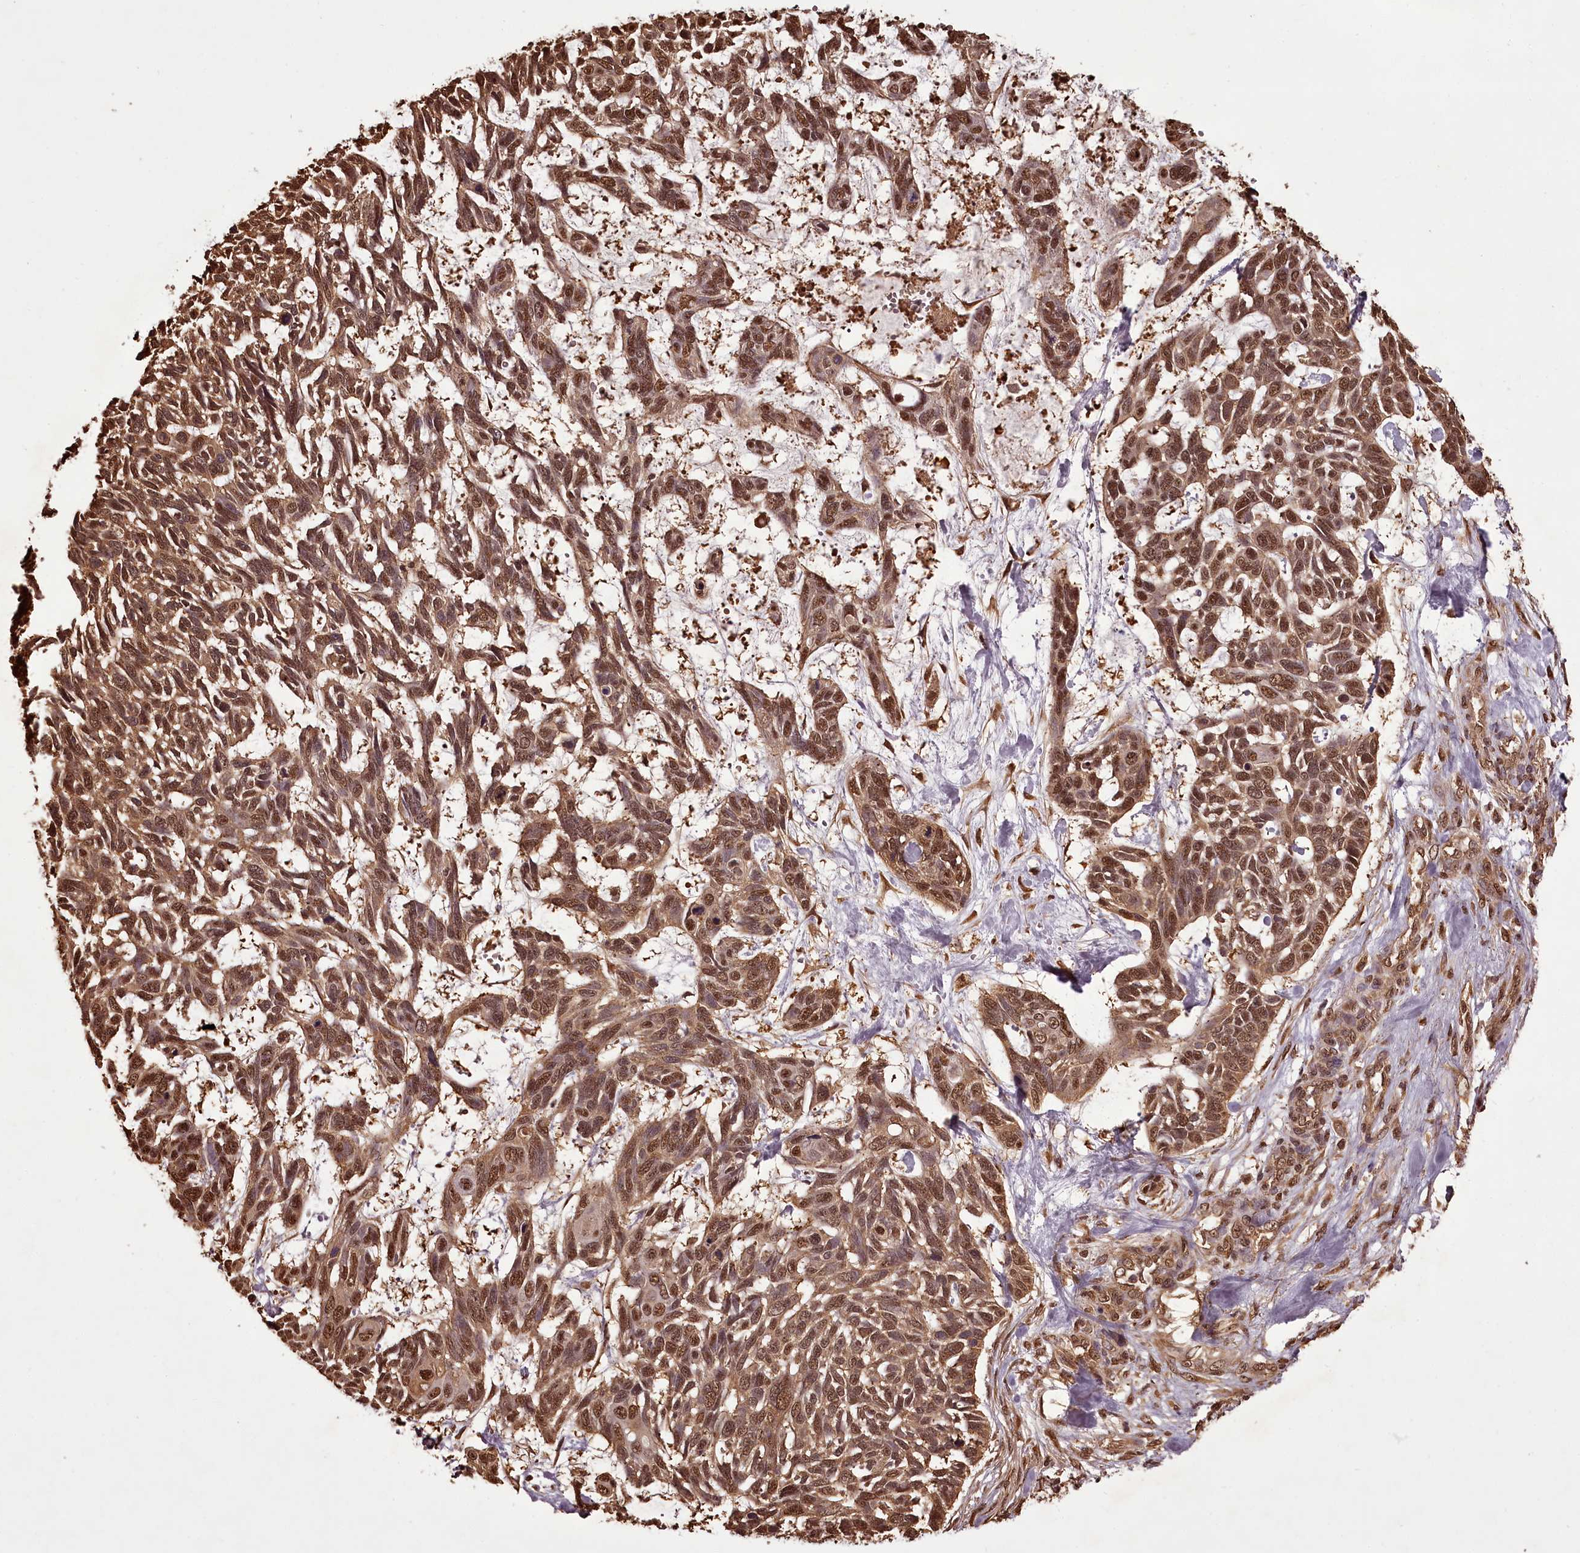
{"staining": {"intensity": "moderate", "quantity": ">75%", "location": "cytoplasmic/membranous,nuclear"}, "tissue": "skin cancer", "cell_type": "Tumor cells", "image_type": "cancer", "snomed": [{"axis": "morphology", "description": "Basal cell carcinoma"}, {"axis": "topography", "description": "Skin"}], "caption": "Protein staining of basal cell carcinoma (skin) tissue demonstrates moderate cytoplasmic/membranous and nuclear positivity in approximately >75% of tumor cells.", "gene": "NPRL2", "patient": {"sex": "male", "age": 88}}